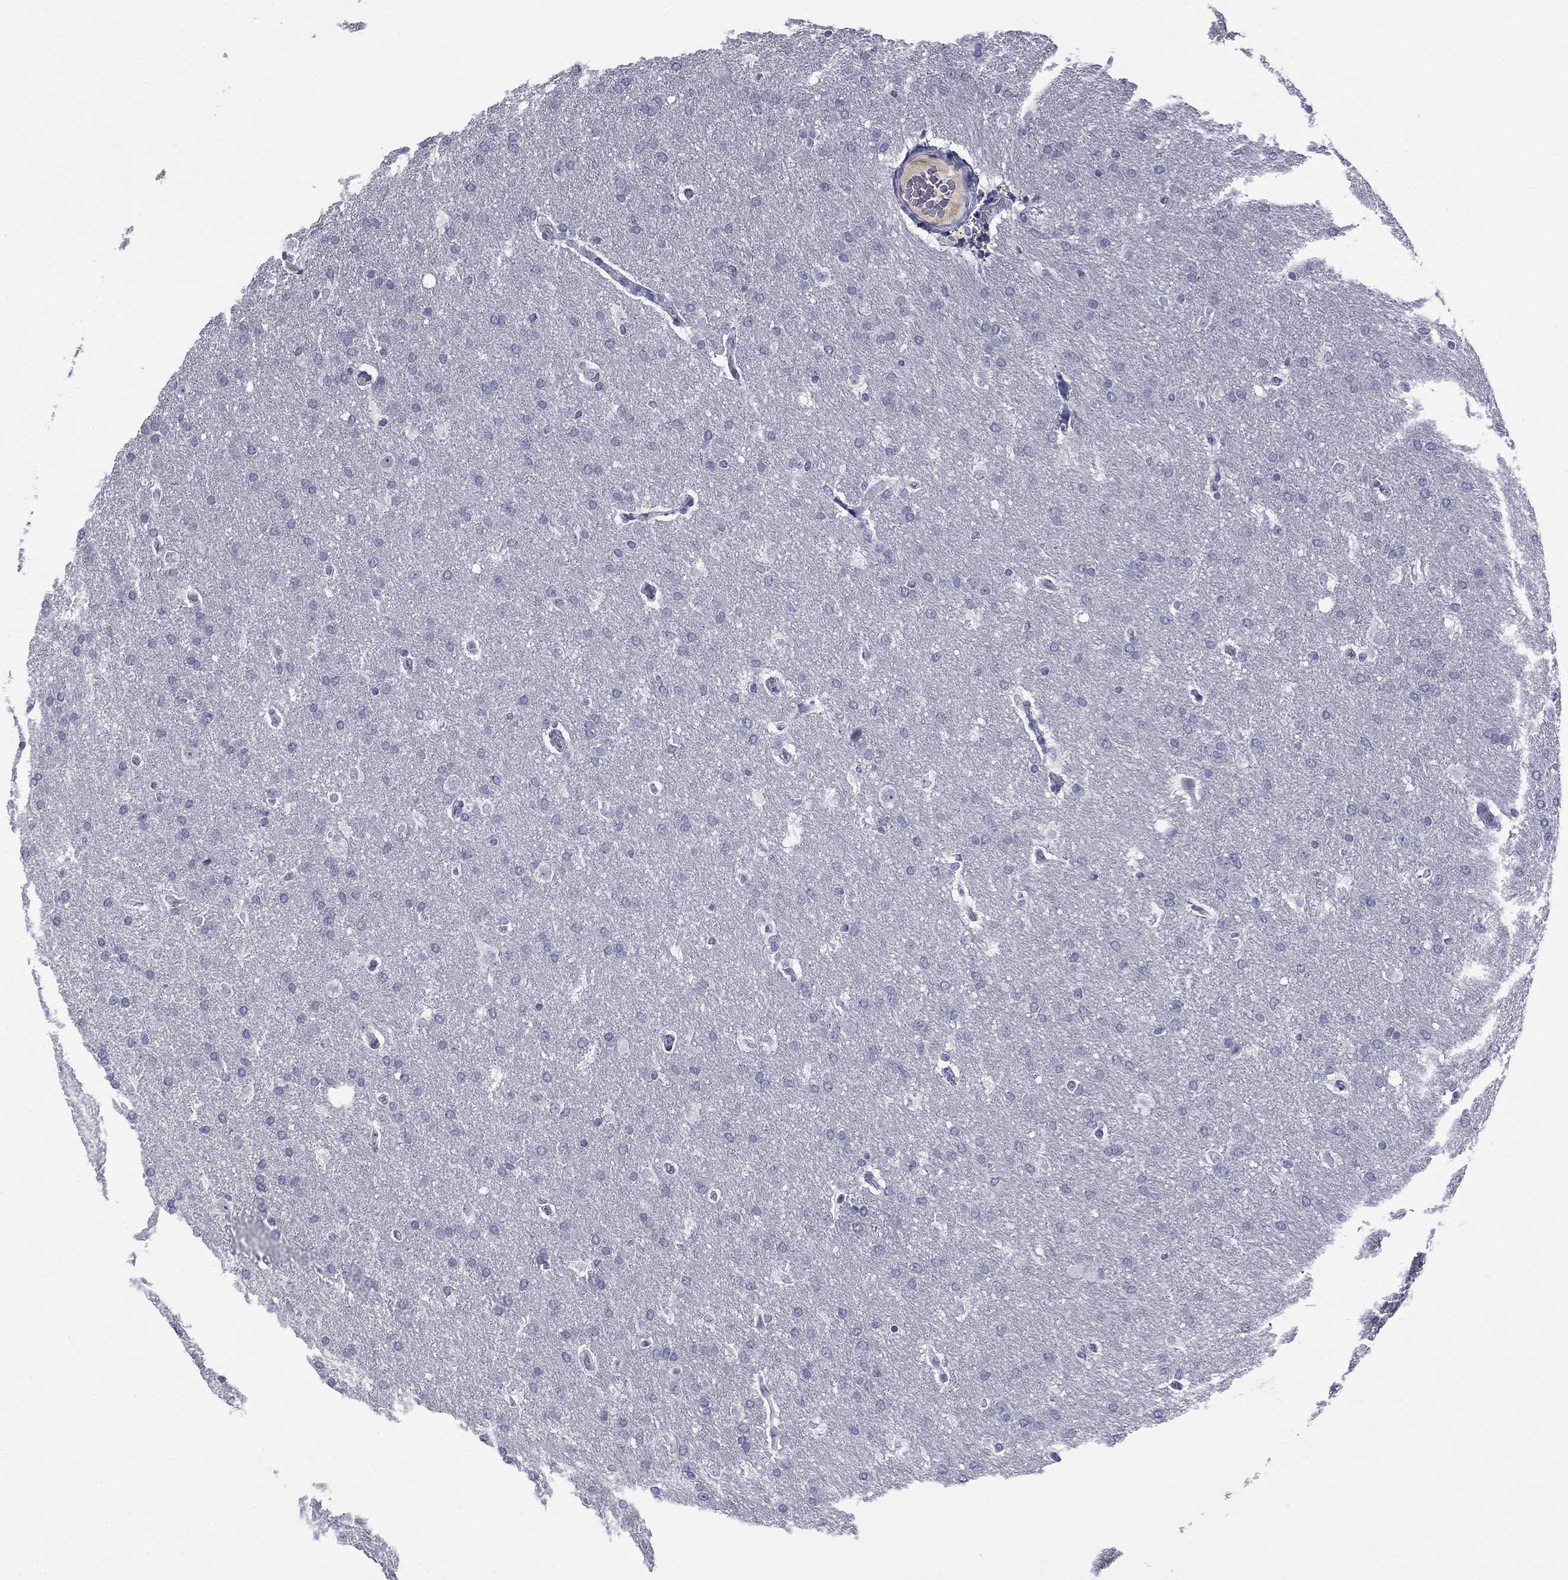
{"staining": {"intensity": "negative", "quantity": "none", "location": "none"}, "tissue": "glioma", "cell_type": "Tumor cells", "image_type": "cancer", "snomed": [{"axis": "morphology", "description": "Glioma, malignant, Low grade"}, {"axis": "topography", "description": "Brain"}], "caption": "Tumor cells show no significant protein staining in low-grade glioma (malignant).", "gene": "TFAP2B", "patient": {"sex": "female", "age": 37}}